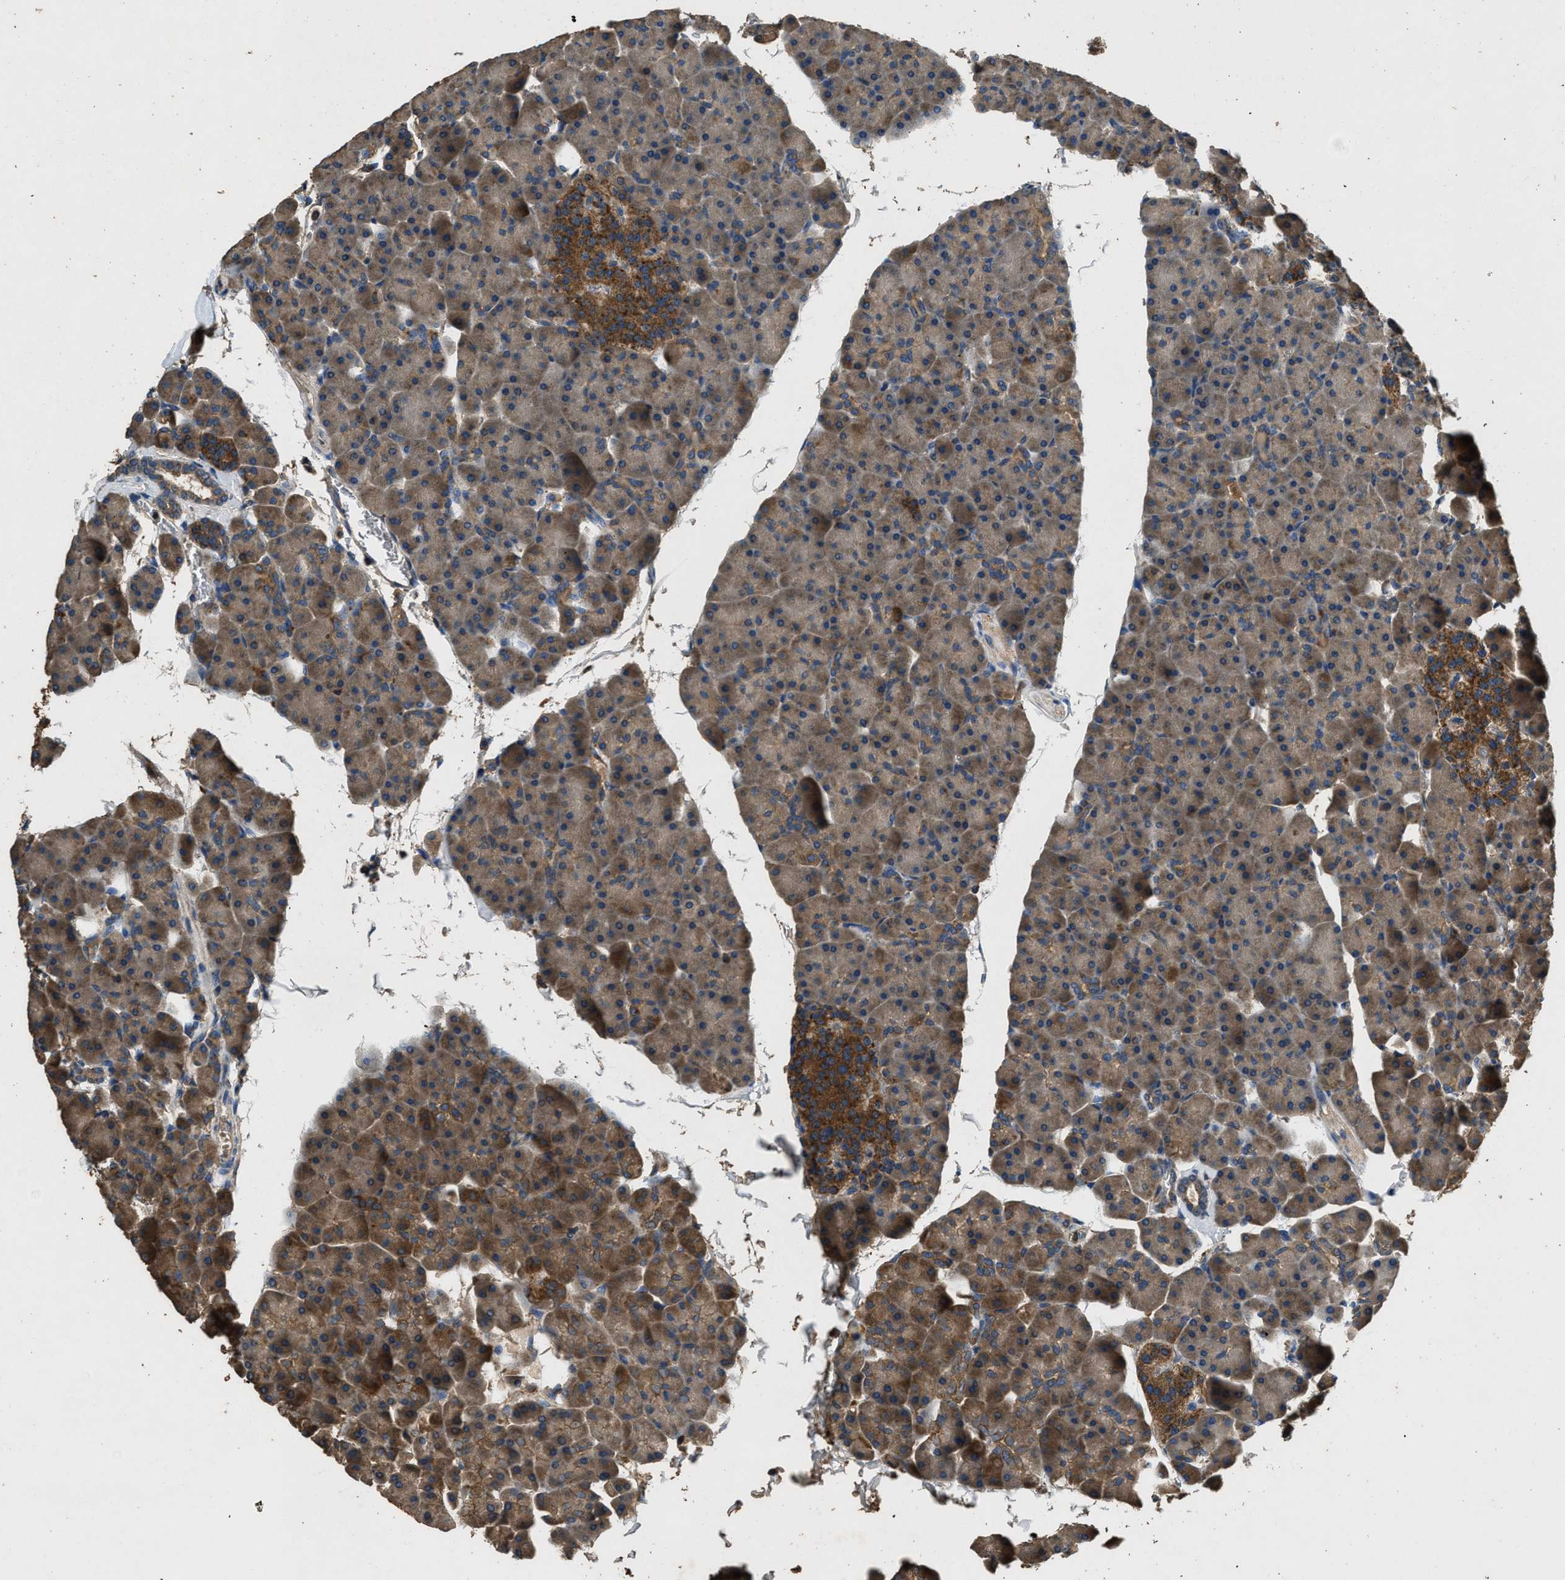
{"staining": {"intensity": "moderate", "quantity": "25%-75%", "location": "cytoplasmic/membranous"}, "tissue": "pancreas", "cell_type": "Exocrine glandular cells", "image_type": "normal", "snomed": [{"axis": "morphology", "description": "Normal tissue, NOS"}, {"axis": "topography", "description": "Pancreas"}], "caption": "The photomicrograph displays staining of normal pancreas, revealing moderate cytoplasmic/membranous protein expression (brown color) within exocrine glandular cells.", "gene": "BLOC1S1", "patient": {"sex": "male", "age": 35}}